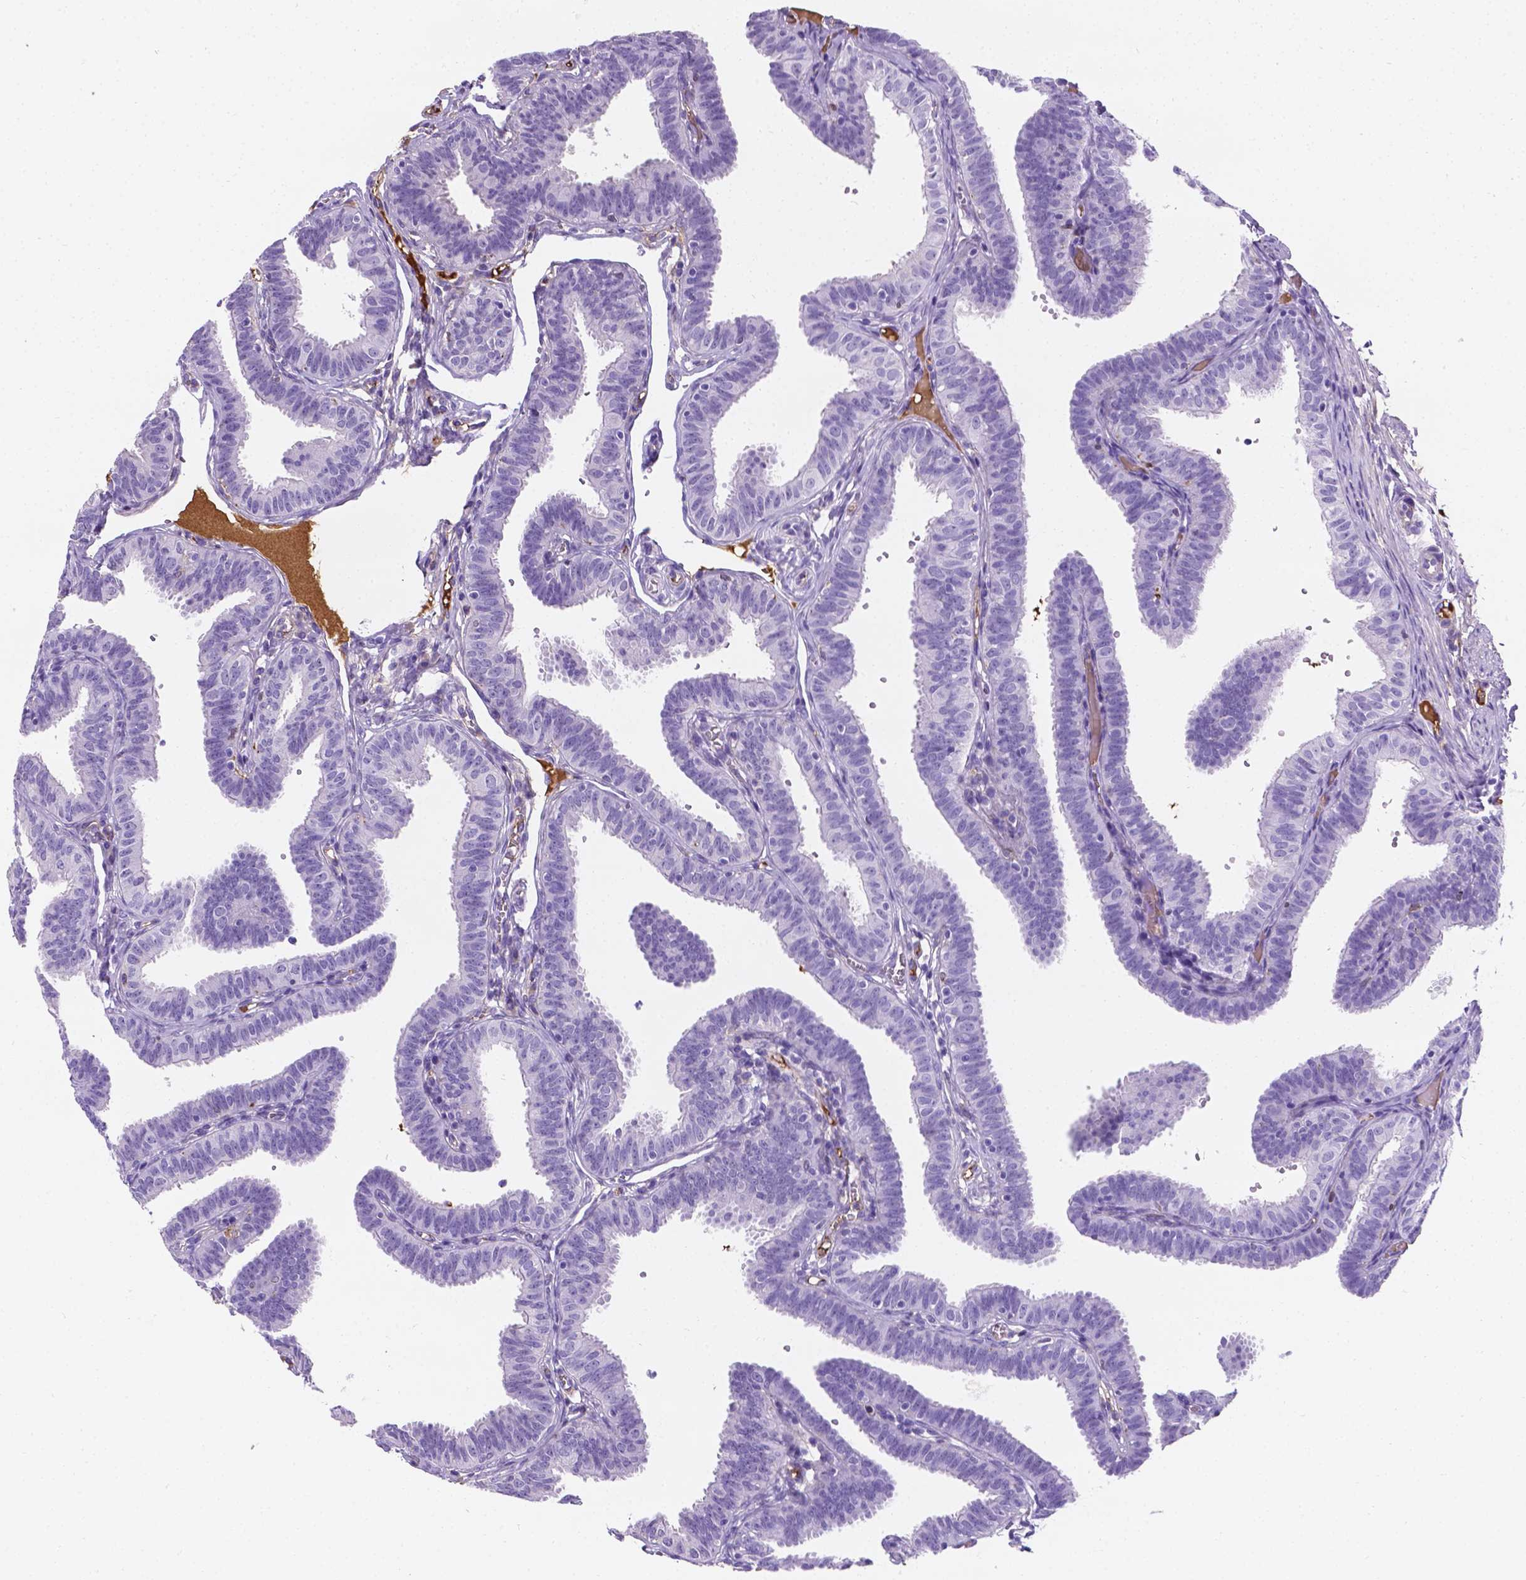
{"staining": {"intensity": "negative", "quantity": "none", "location": "none"}, "tissue": "fallopian tube", "cell_type": "Glandular cells", "image_type": "normal", "snomed": [{"axis": "morphology", "description": "Normal tissue, NOS"}, {"axis": "topography", "description": "Fallopian tube"}], "caption": "IHC of normal human fallopian tube shows no expression in glandular cells. (DAB (3,3'-diaminobenzidine) IHC, high magnification).", "gene": "APOE", "patient": {"sex": "female", "age": 25}}